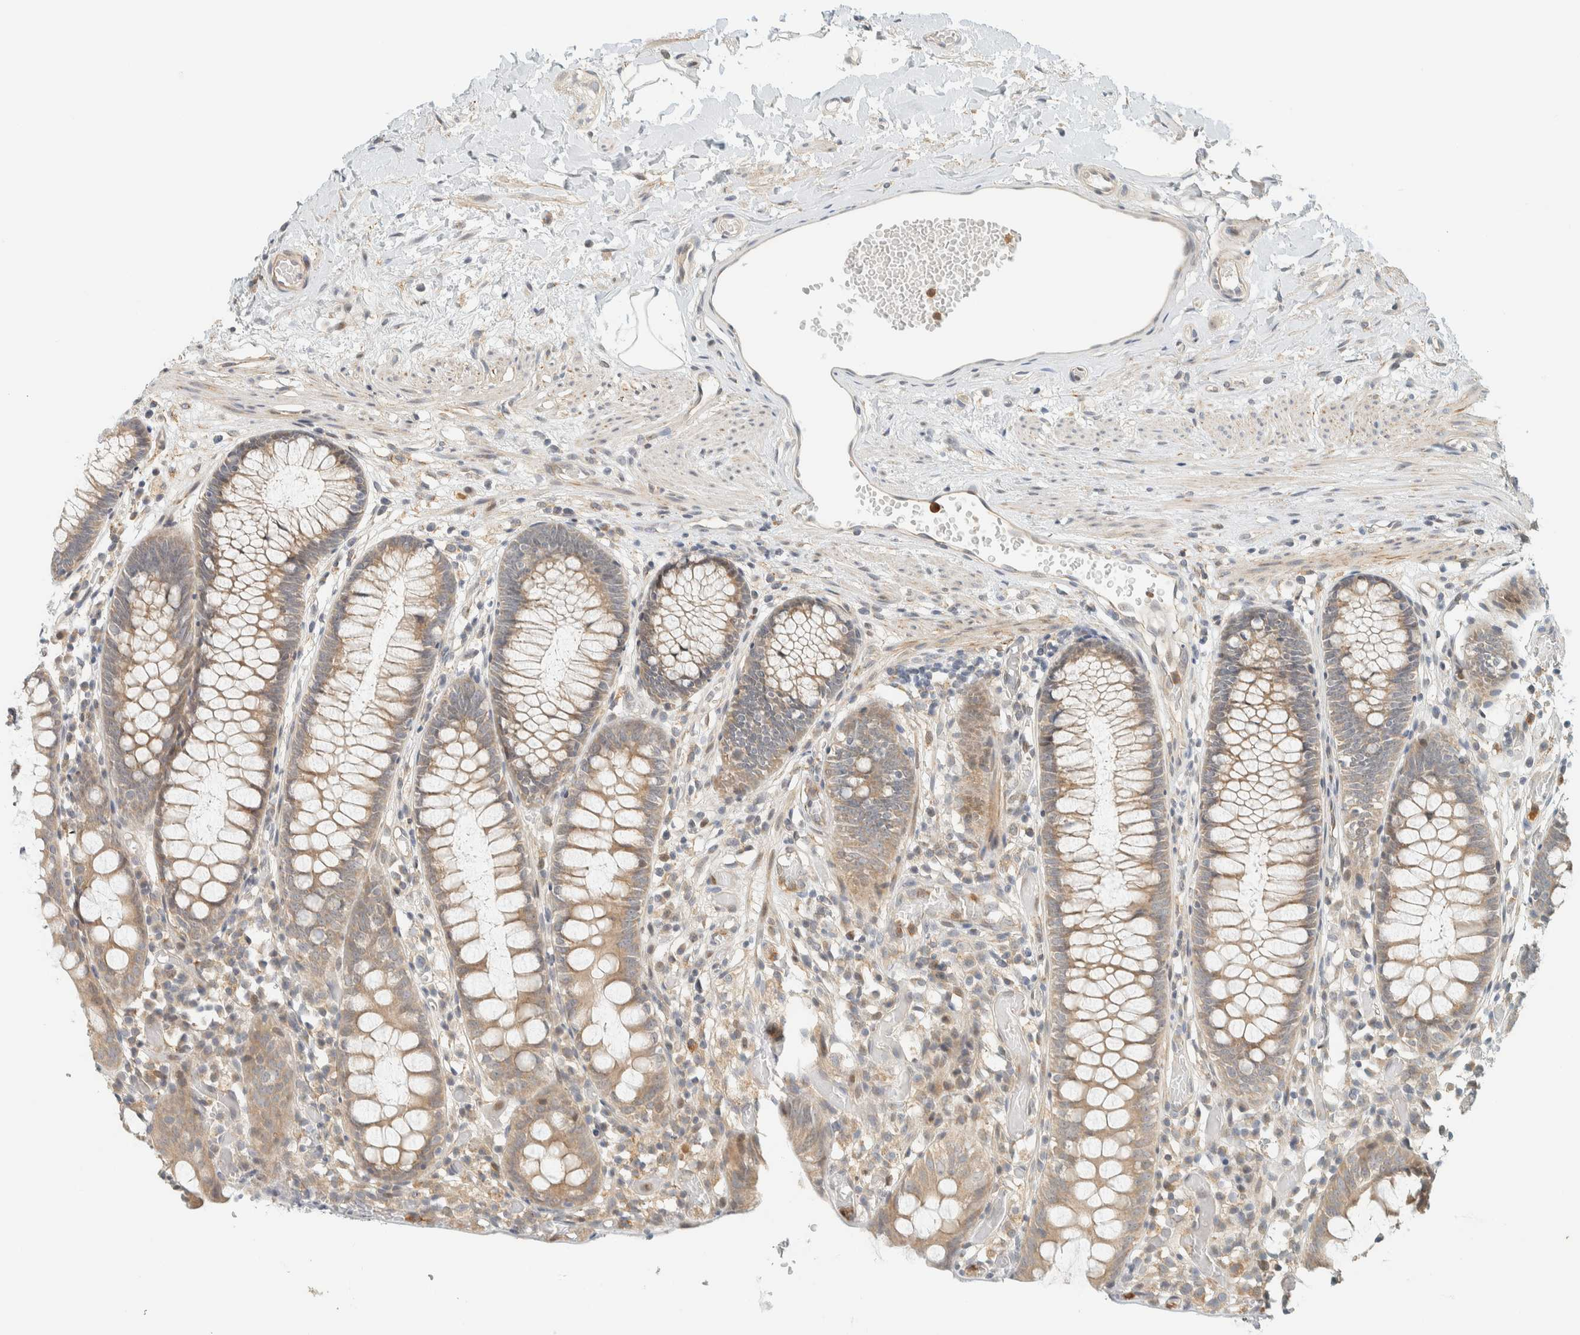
{"staining": {"intensity": "weak", "quantity": ">75%", "location": "cytoplasmic/membranous"}, "tissue": "colon", "cell_type": "Endothelial cells", "image_type": "normal", "snomed": [{"axis": "morphology", "description": "Normal tissue, NOS"}, {"axis": "topography", "description": "Colon"}], "caption": "Colon stained with a brown dye exhibits weak cytoplasmic/membranous positive staining in about >75% of endothelial cells.", "gene": "CCDC171", "patient": {"sex": "male", "age": 14}}